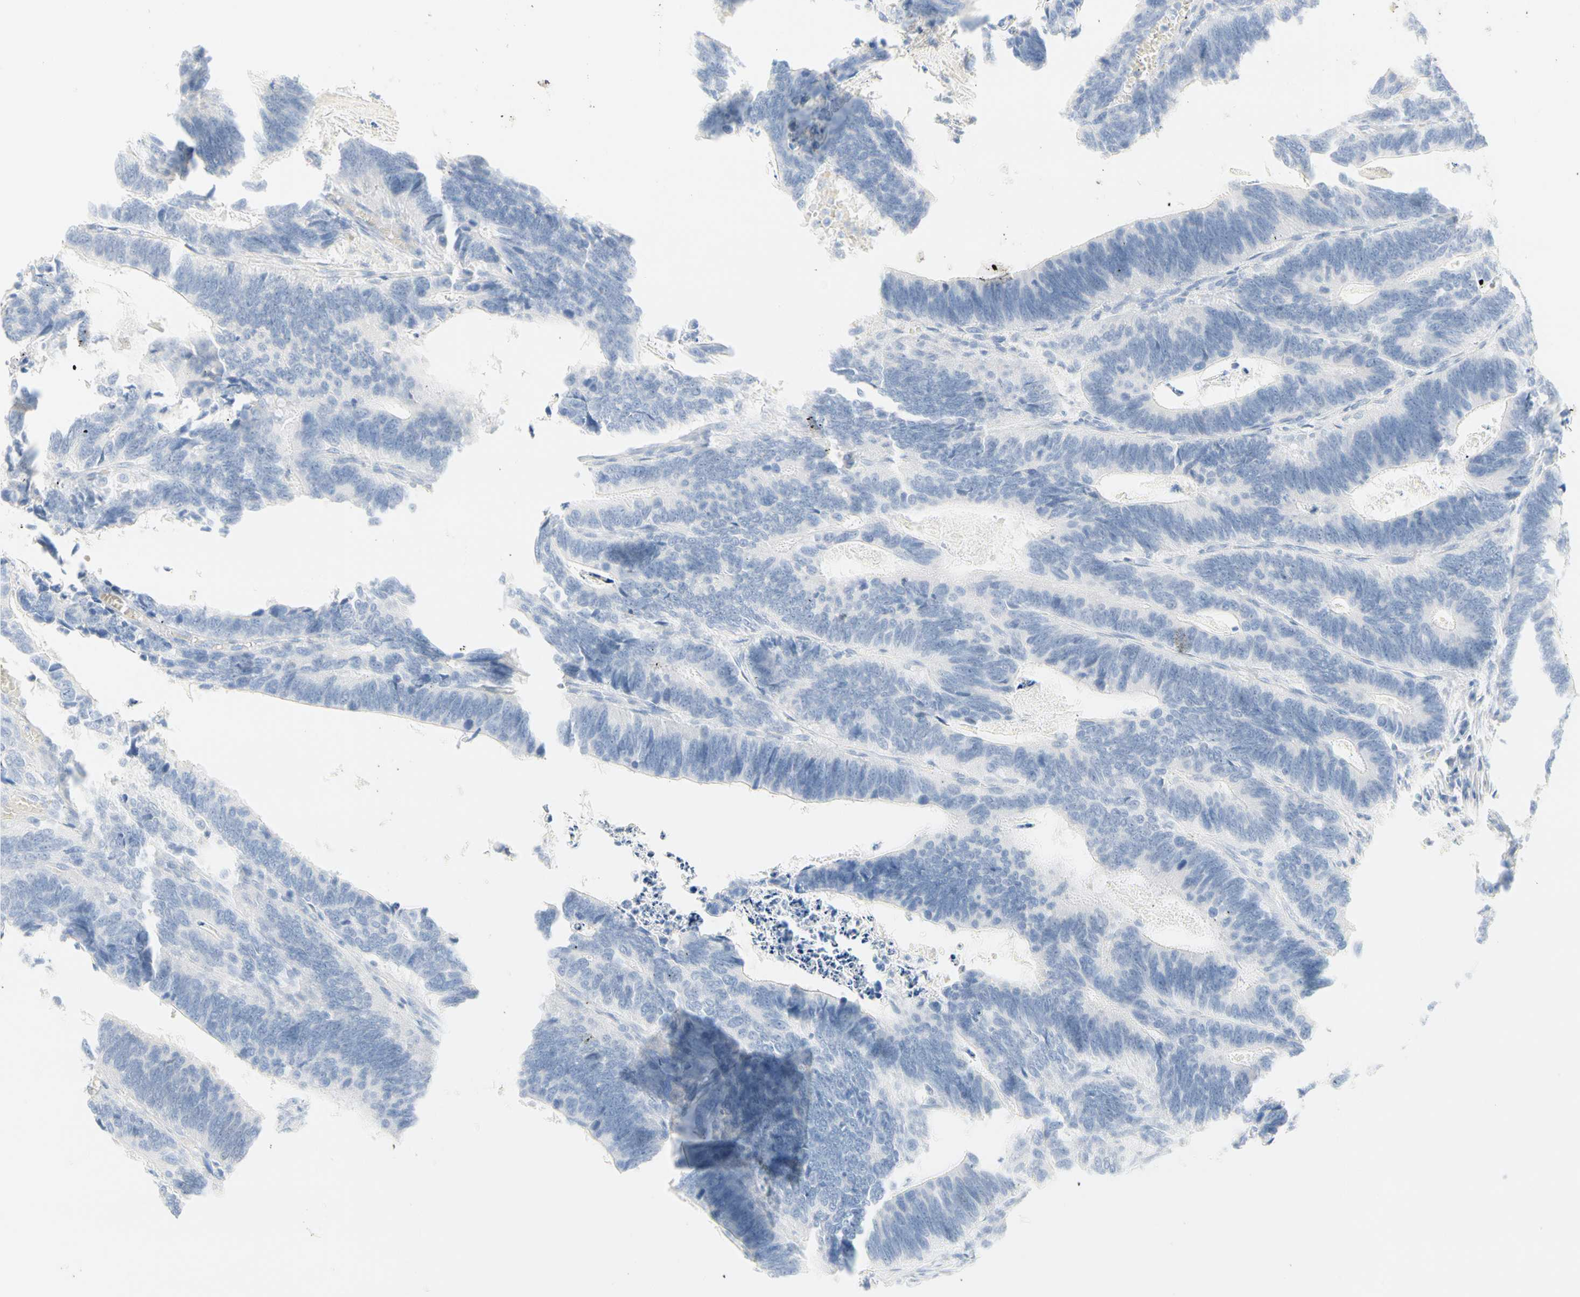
{"staining": {"intensity": "negative", "quantity": "none", "location": "none"}, "tissue": "colorectal cancer", "cell_type": "Tumor cells", "image_type": "cancer", "snomed": [{"axis": "morphology", "description": "Adenocarcinoma, NOS"}, {"axis": "topography", "description": "Colon"}], "caption": "Micrograph shows no protein expression in tumor cells of colorectal adenocarcinoma tissue. The staining is performed using DAB brown chromogen with nuclei counter-stained in using hematoxylin.", "gene": "SELENBP1", "patient": {"sex": "male", "age": 72}}